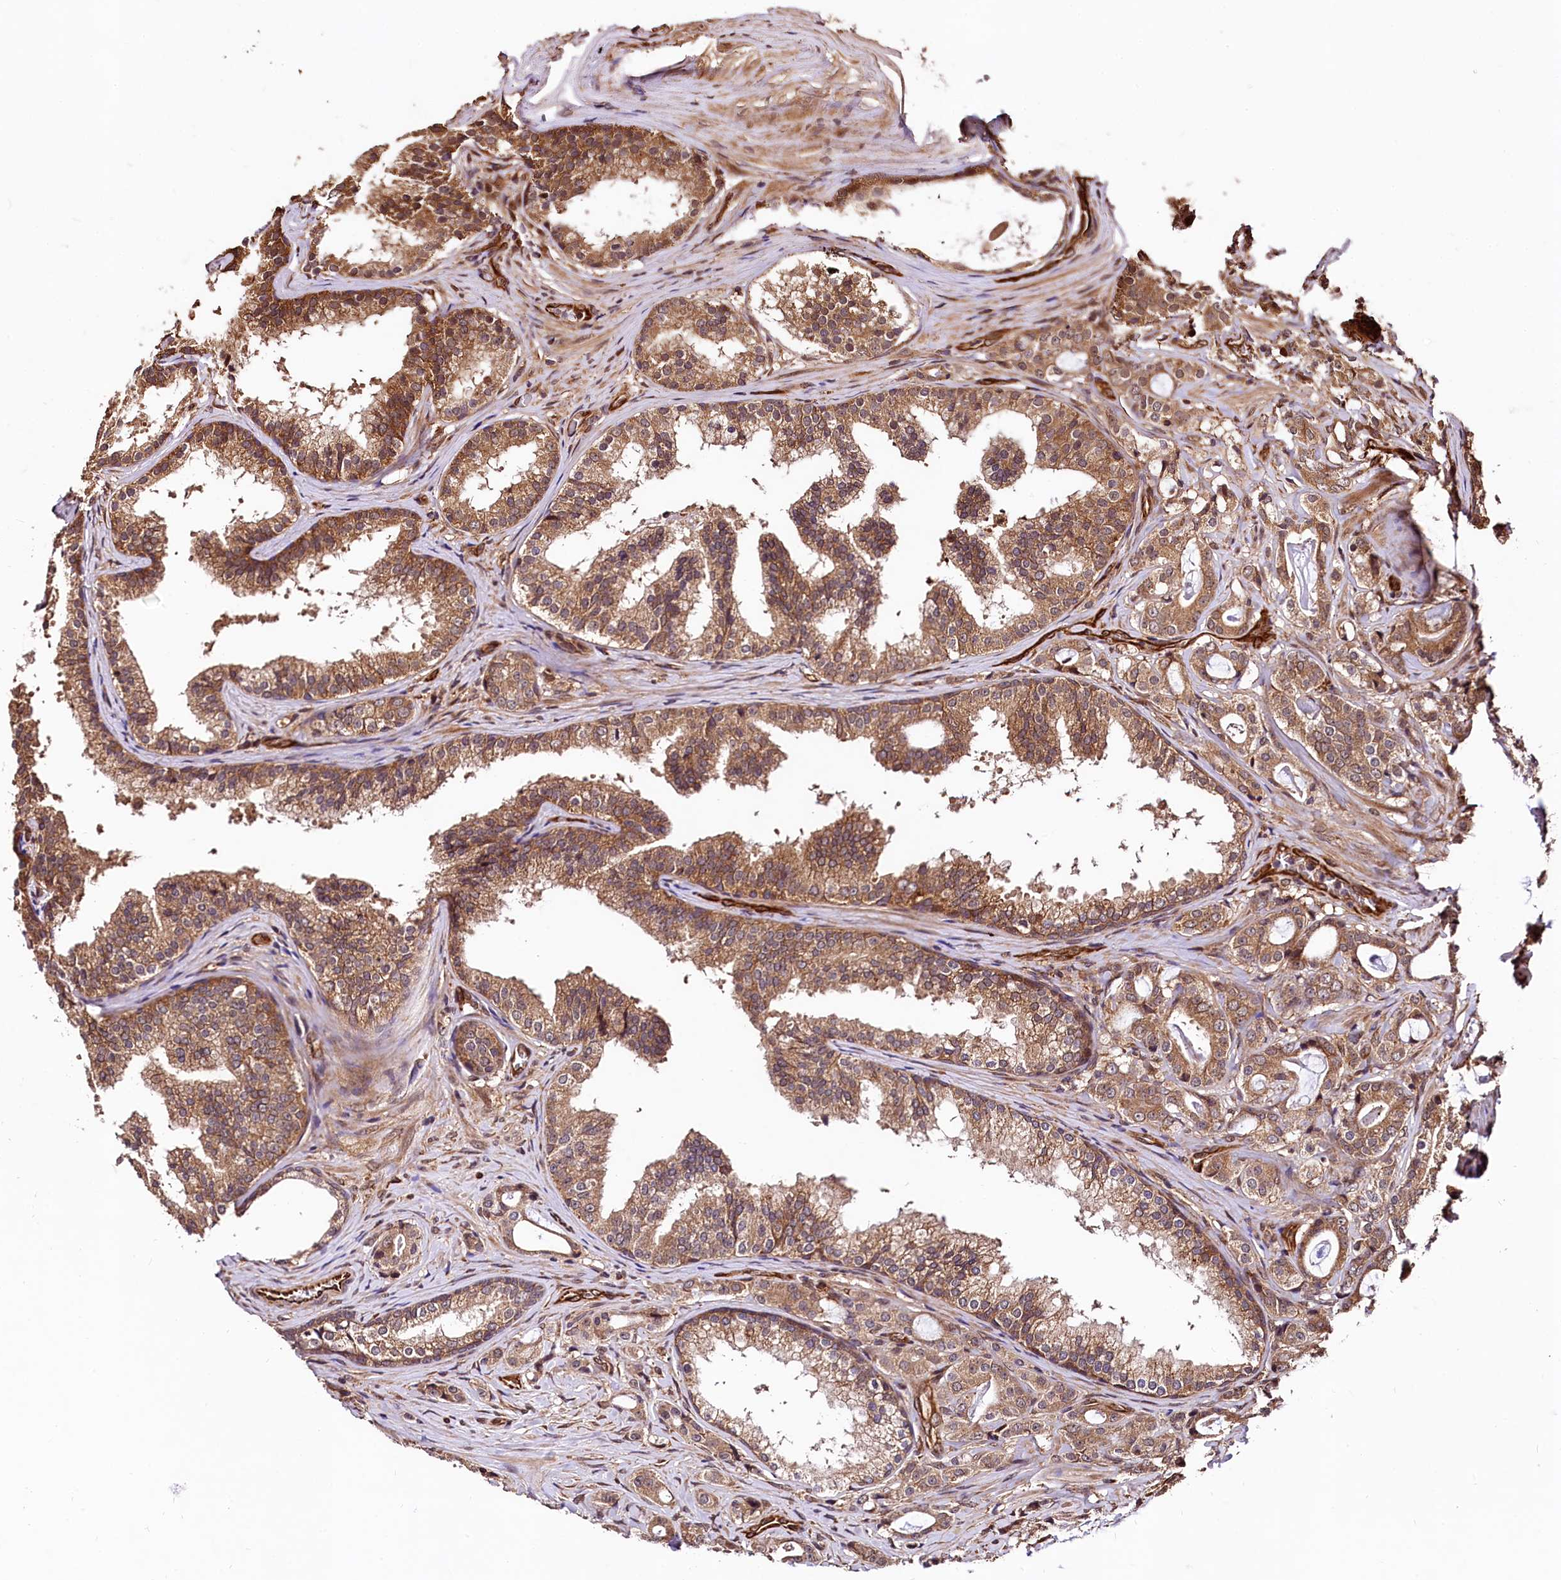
{"staining": {"intensity": "moderate", "quantity": ">75%", "location": "cytoplasmic/membranous"}, "tissue": "prostate cancer", "cell_type": "Tumor cells", "image_type": "cancer", "snomed": [{"axis": "morphology", "description": "Adenocarcinoma, High grade"}, {"axis": "topography", "description": "Prostate"}], "caption": "The histopathology image demonstrates staining of prostate cancer (adenocarcinoma (high-grade)), revealing moderate cytoplasmic/membranous protein staining (brown color) within tumor cells.", "gene": "TBCEL", "patient": {"sex": "male", "age": 63}}